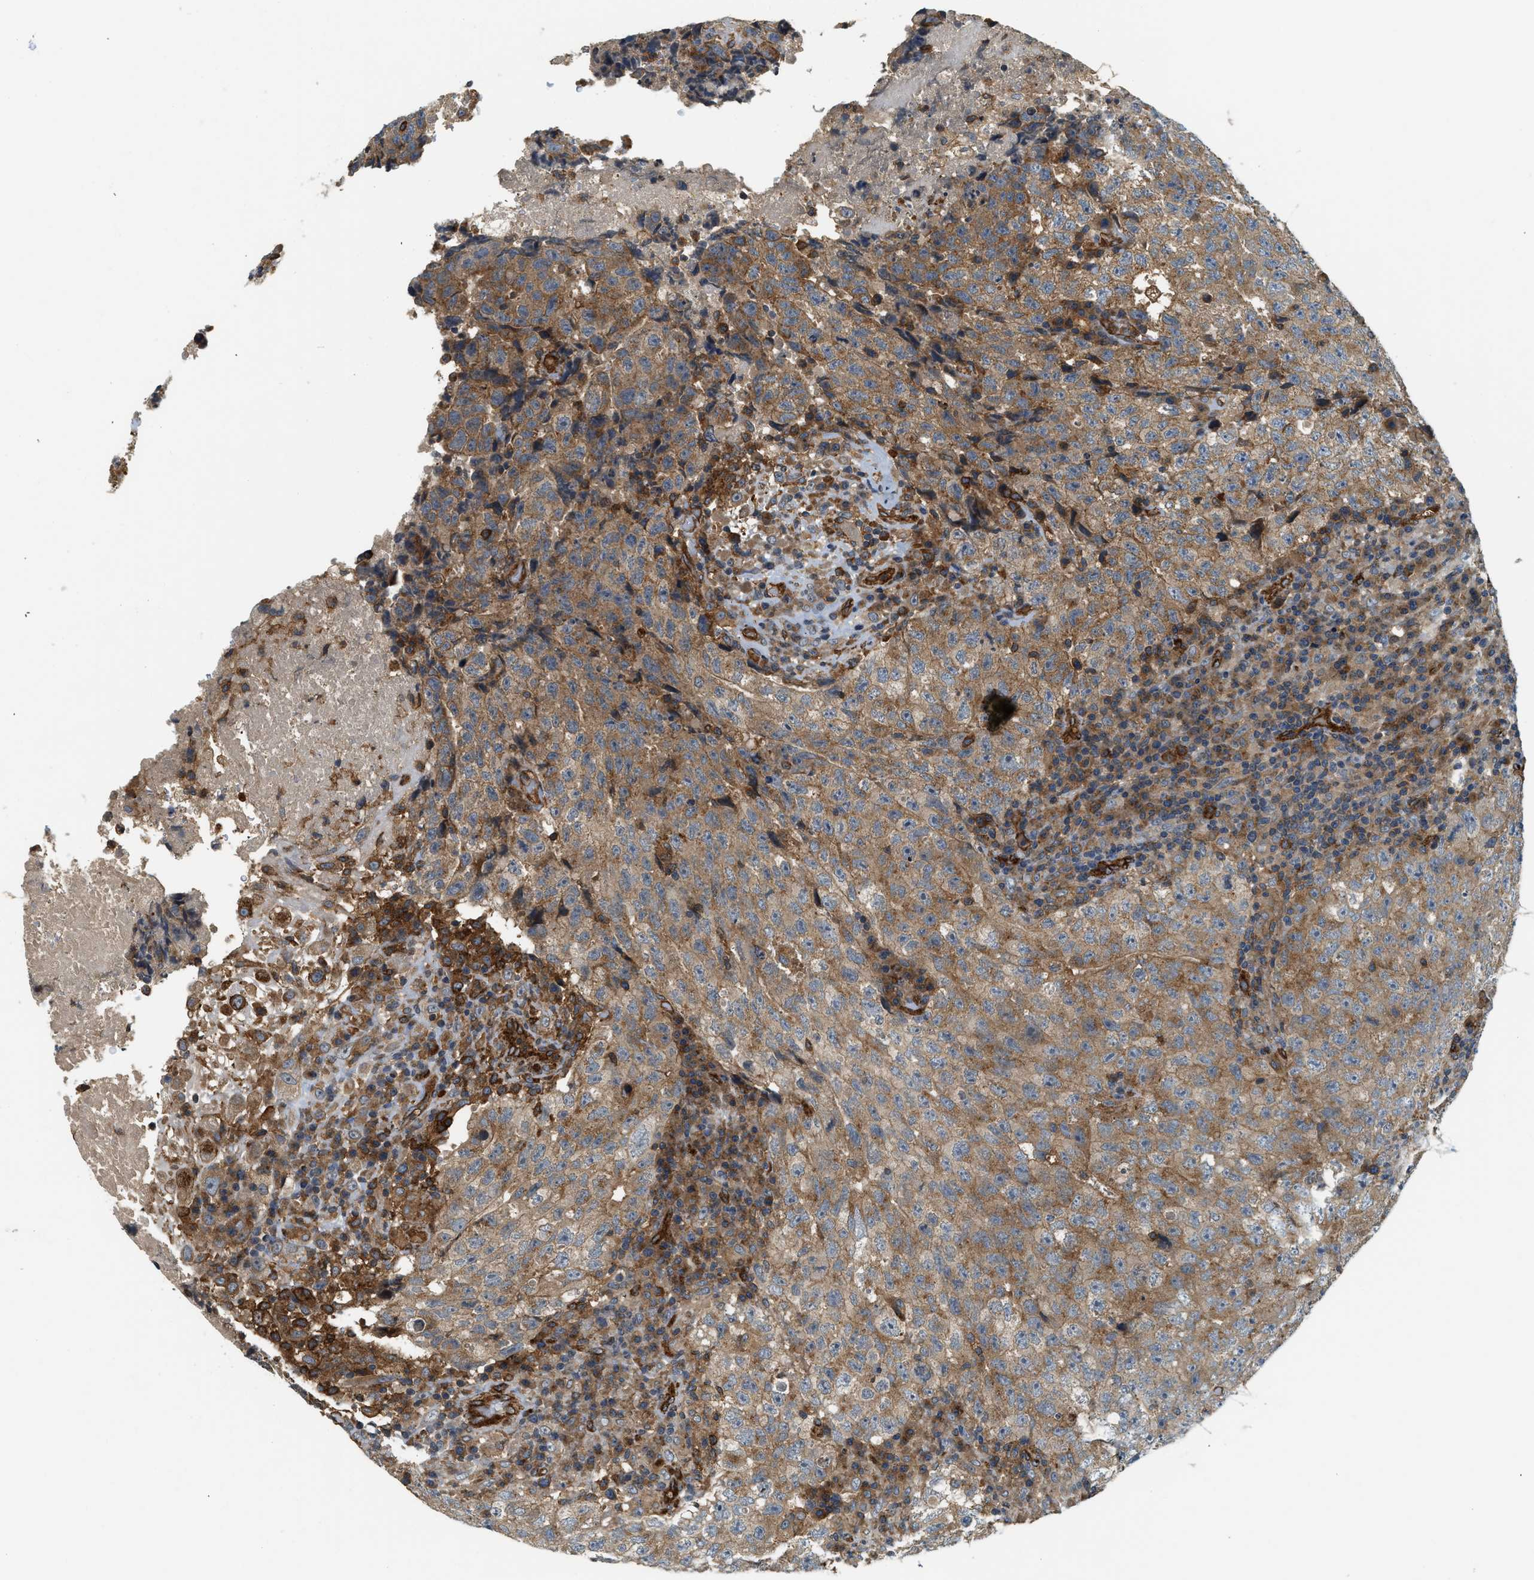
{"staining": {"intensity": "moderate", "quantity": ">75%", "location": "cytoplasmic/membranous"}, "tissue": "testis cancer", "cell_type": "Tumor cells", "image_type": "cancer", "snomed": [{"axis": "morphology", "description": "Necrosis, NOS"}, {"axis": "morphology", "description": "Carcinoma, Embryonal, NOS"}, {"axis": "topography", "description": "Testis"}], "caption": "About >75% of tumor cells in human testis cancer display moderate cytoplasmic/membranous protein positivity as visualized by brown immunohistochemical staining.", "gene": "HIP1", "patient": {"sex": "male", "age": 19}}